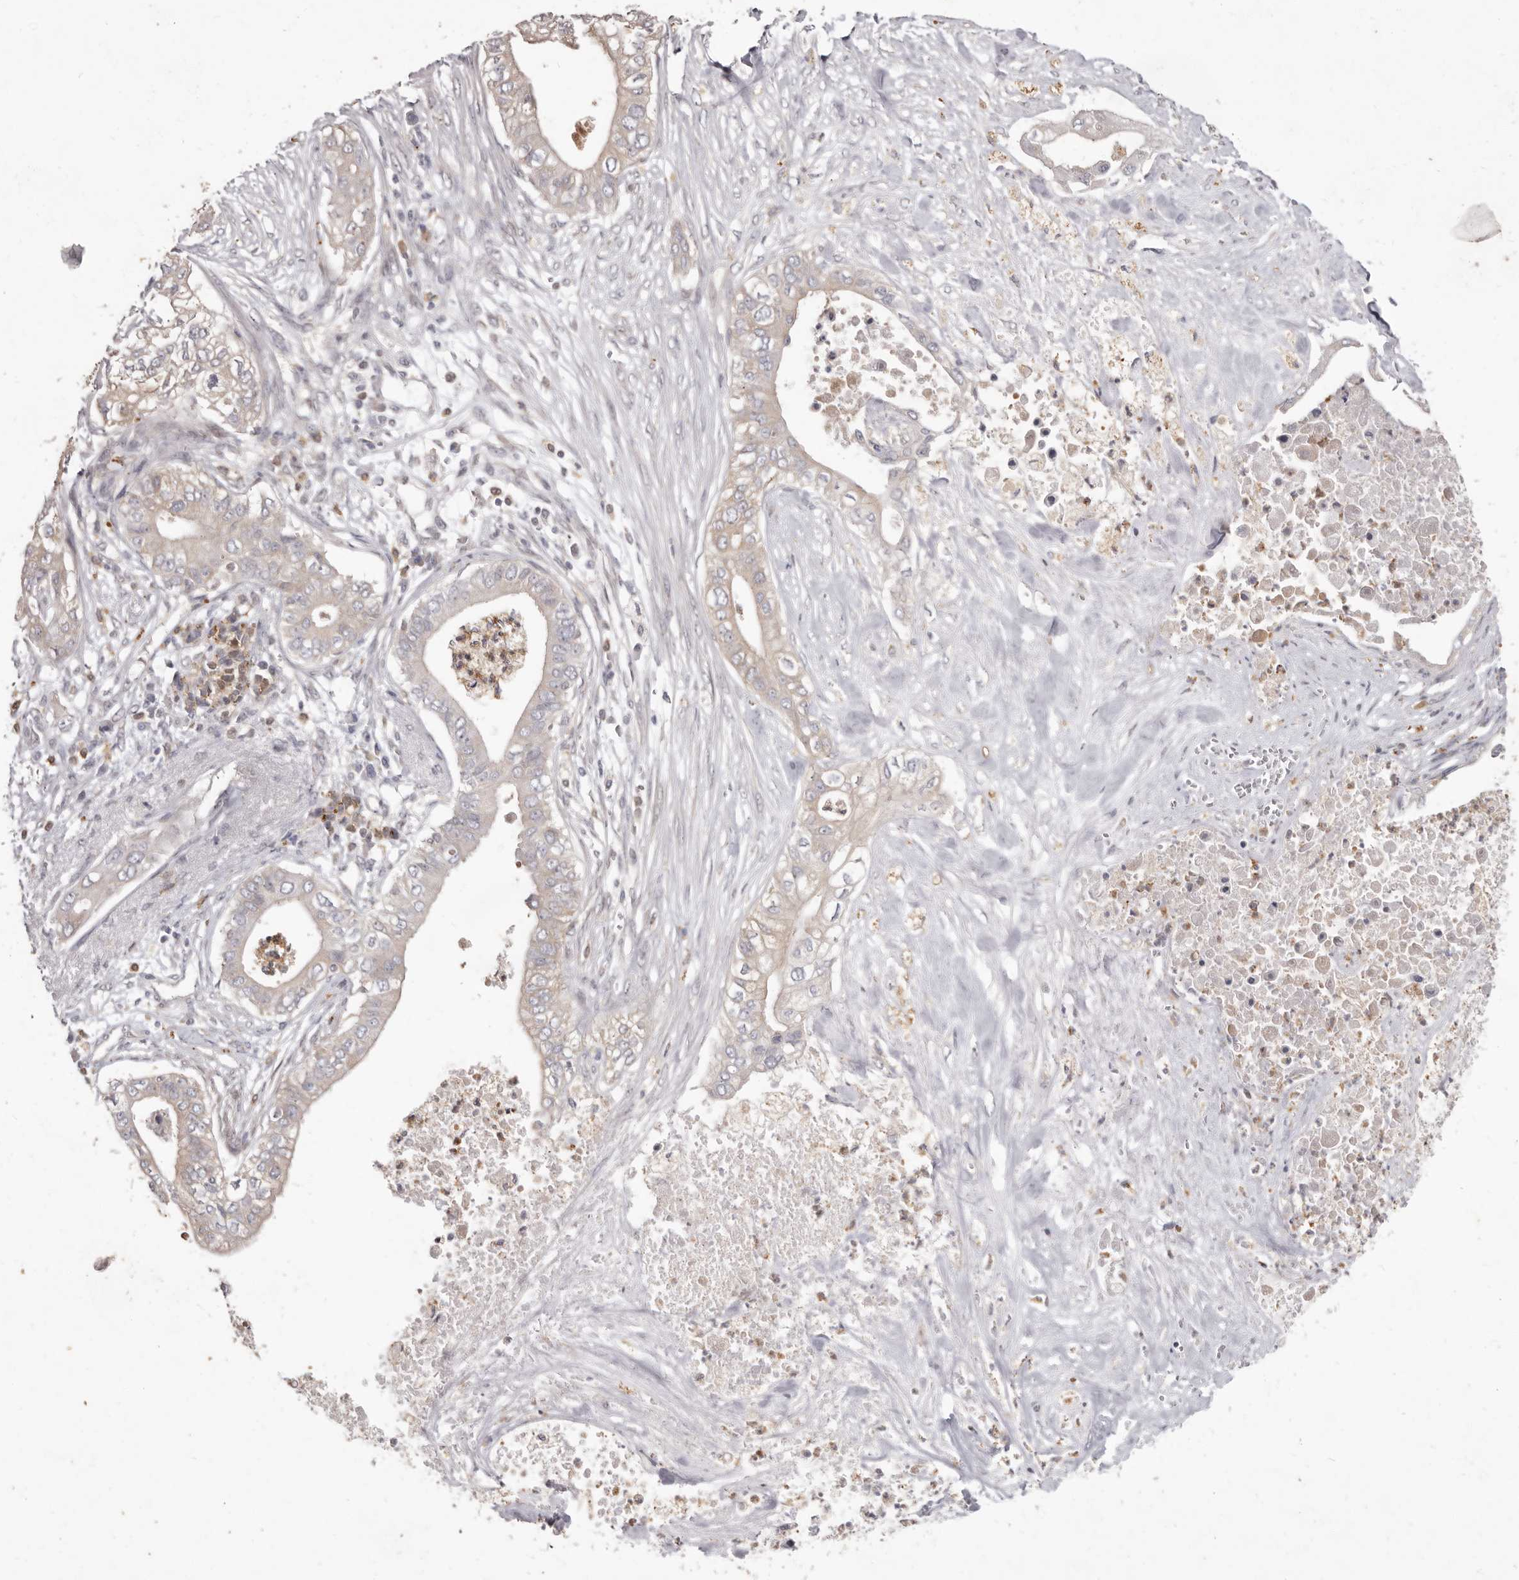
{"staining": {"intensity": "negative", "quantity": "none", "location": "none"}, "tissue": "pancreatic cancer", "cell_type": "Tumor cells", "image_type": "cancer", "snomed": [{"axis": "morphology", "description": "Adenocarcinoma, NOS"}, {"axis": "topography", "description": "Pancreas"}], "caption": "Immunohistochemical staining of pancreatic adenocarcinoma displays no significant staining in tumor cells.", "gene": "ACLY", "patient": {"sex": "female", "age": 78}}